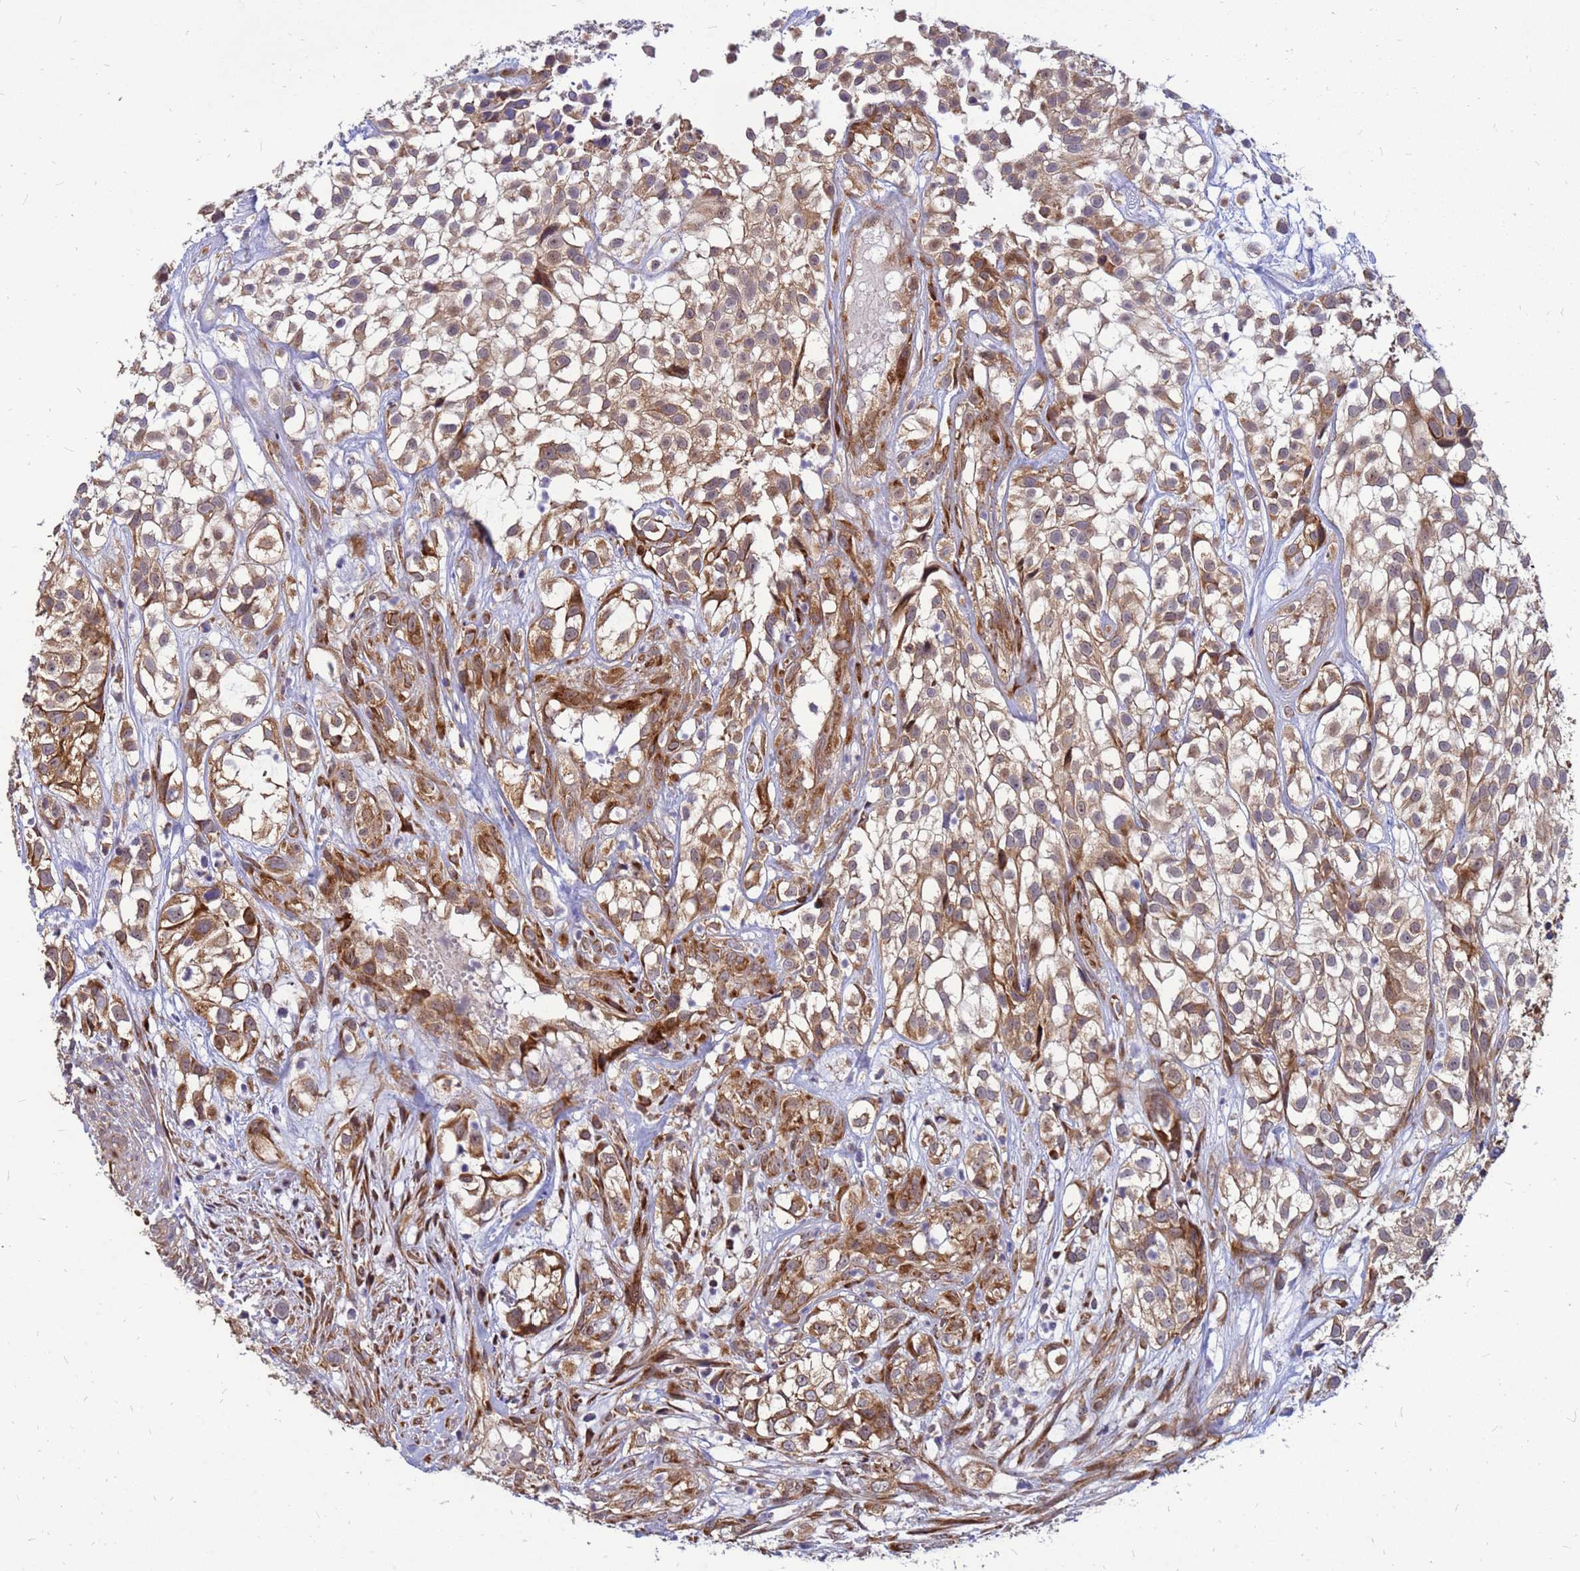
{"staining": {"intensity": "moderate", "quantity": ">75%", "location": "cytoplasmic/membranous"}, "tissue": "urothelial cancer", "cell_type": "Tumor cells", "image_type": "cancer", "snomed": [{"axis": "morphology", "description": "Urothelial carcinoma, High grade"}, {"axis": "topography", "description": "Urinary bladder"}], "caption": "An image showing moderate cytoplasmic/membranous positivity in about >75% of tumor cells in urothelial carcinoma (high-grade), as visualized by brown immunohistochemical staining.", "gene": "RPL8", "patient": {"sex": "male", "age": 56}}